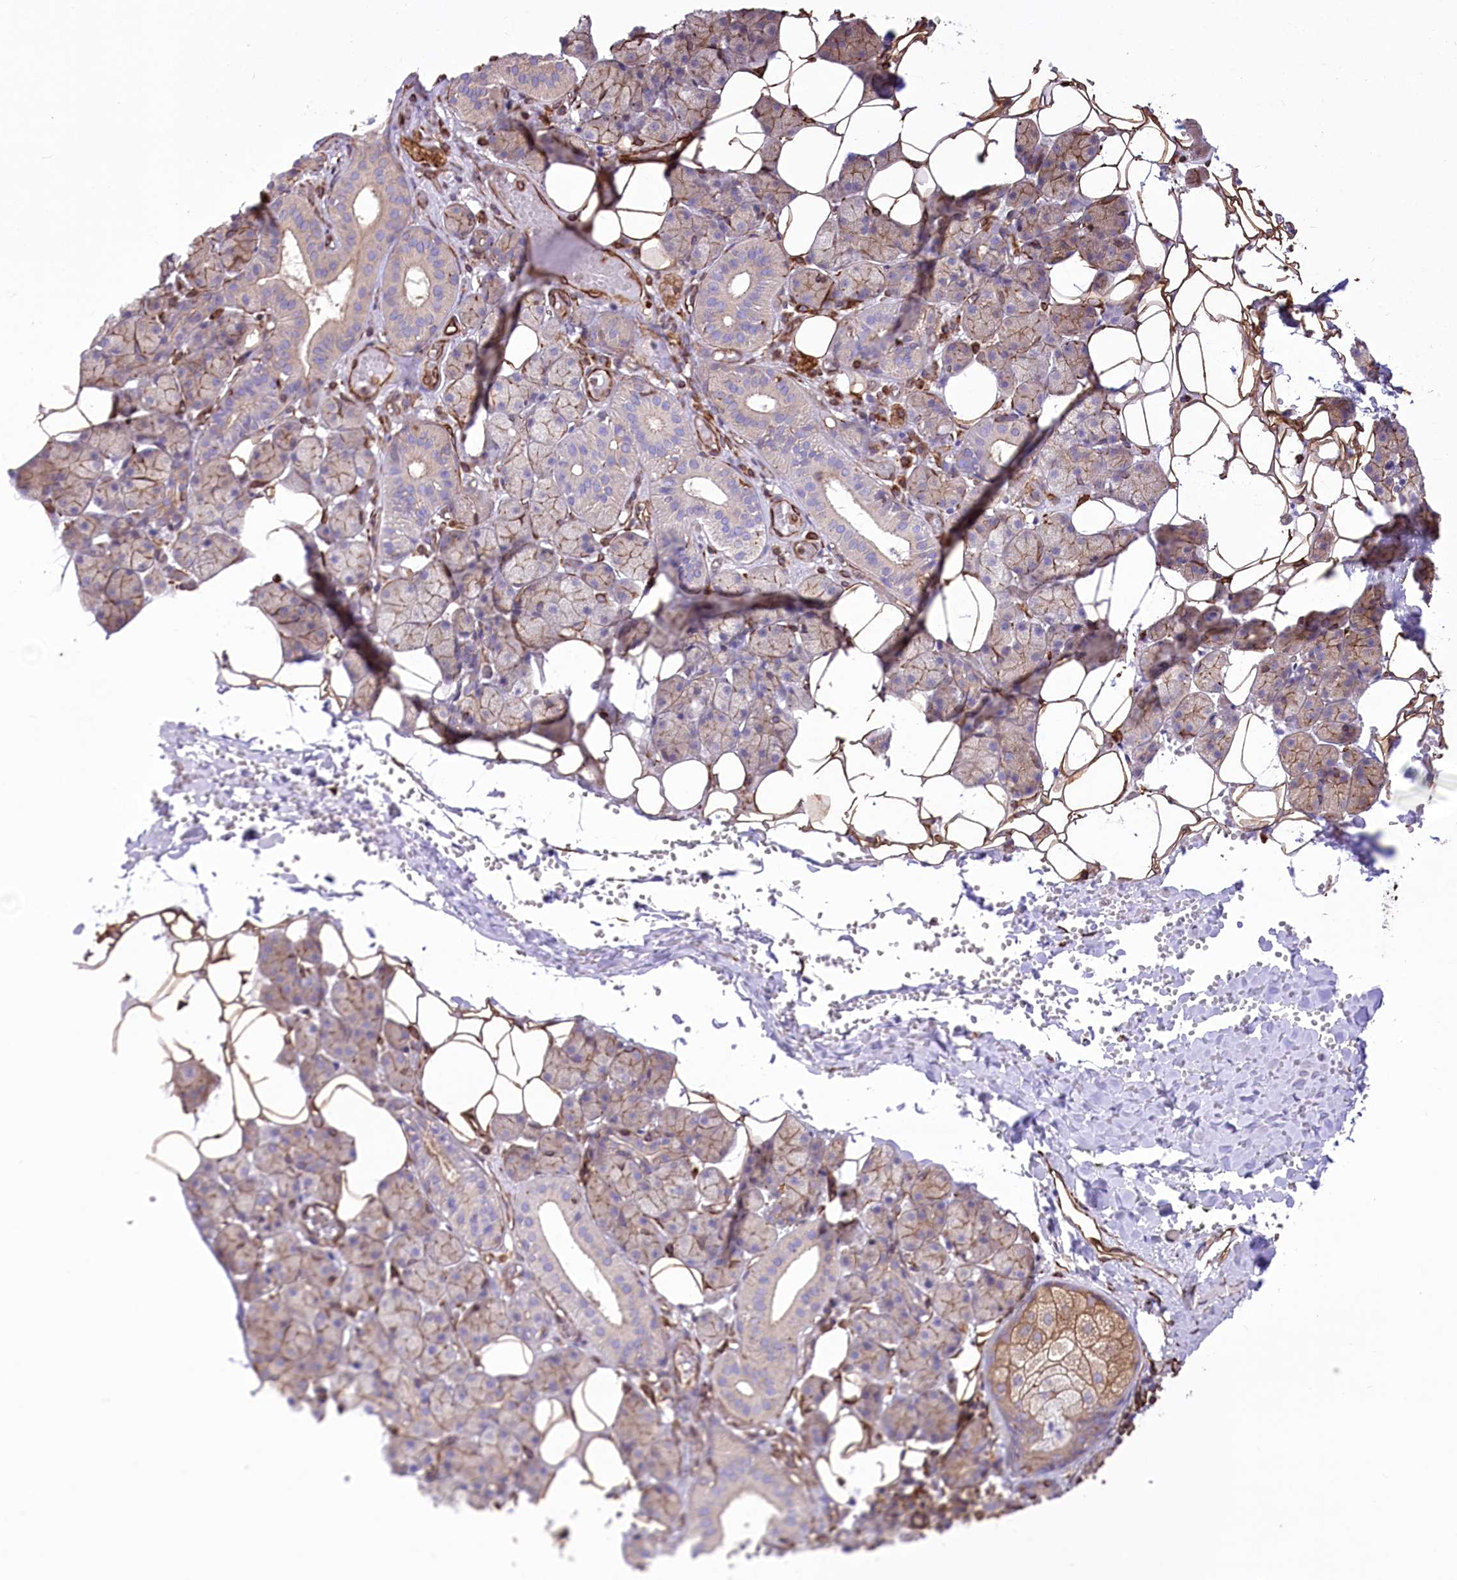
{"staining": {"intensity": "weak", "quantity": "25%-75%", "location": "cytoplasmic/membranous"}, "tissue": "salivary gland", "cell_type": "Glandular cells", "image_type": "normal", "snomed": [{"axis": "morphology", "description": "Normal tissue, NOS"}, {"axis": "topography", "description": "Salivary gland"}], "caption": "Weak cytoplasmic/membranous staining is appreciated in approximately 25%-75% of glandular cells in unremarkable salivary gland. The protein is stained brown, and the nuclei are stained in blue (DAB IHC with brightfield microscopy, high magnification).", "gene": "TTC1", "patient": {"sex": "female", "age": 33}}